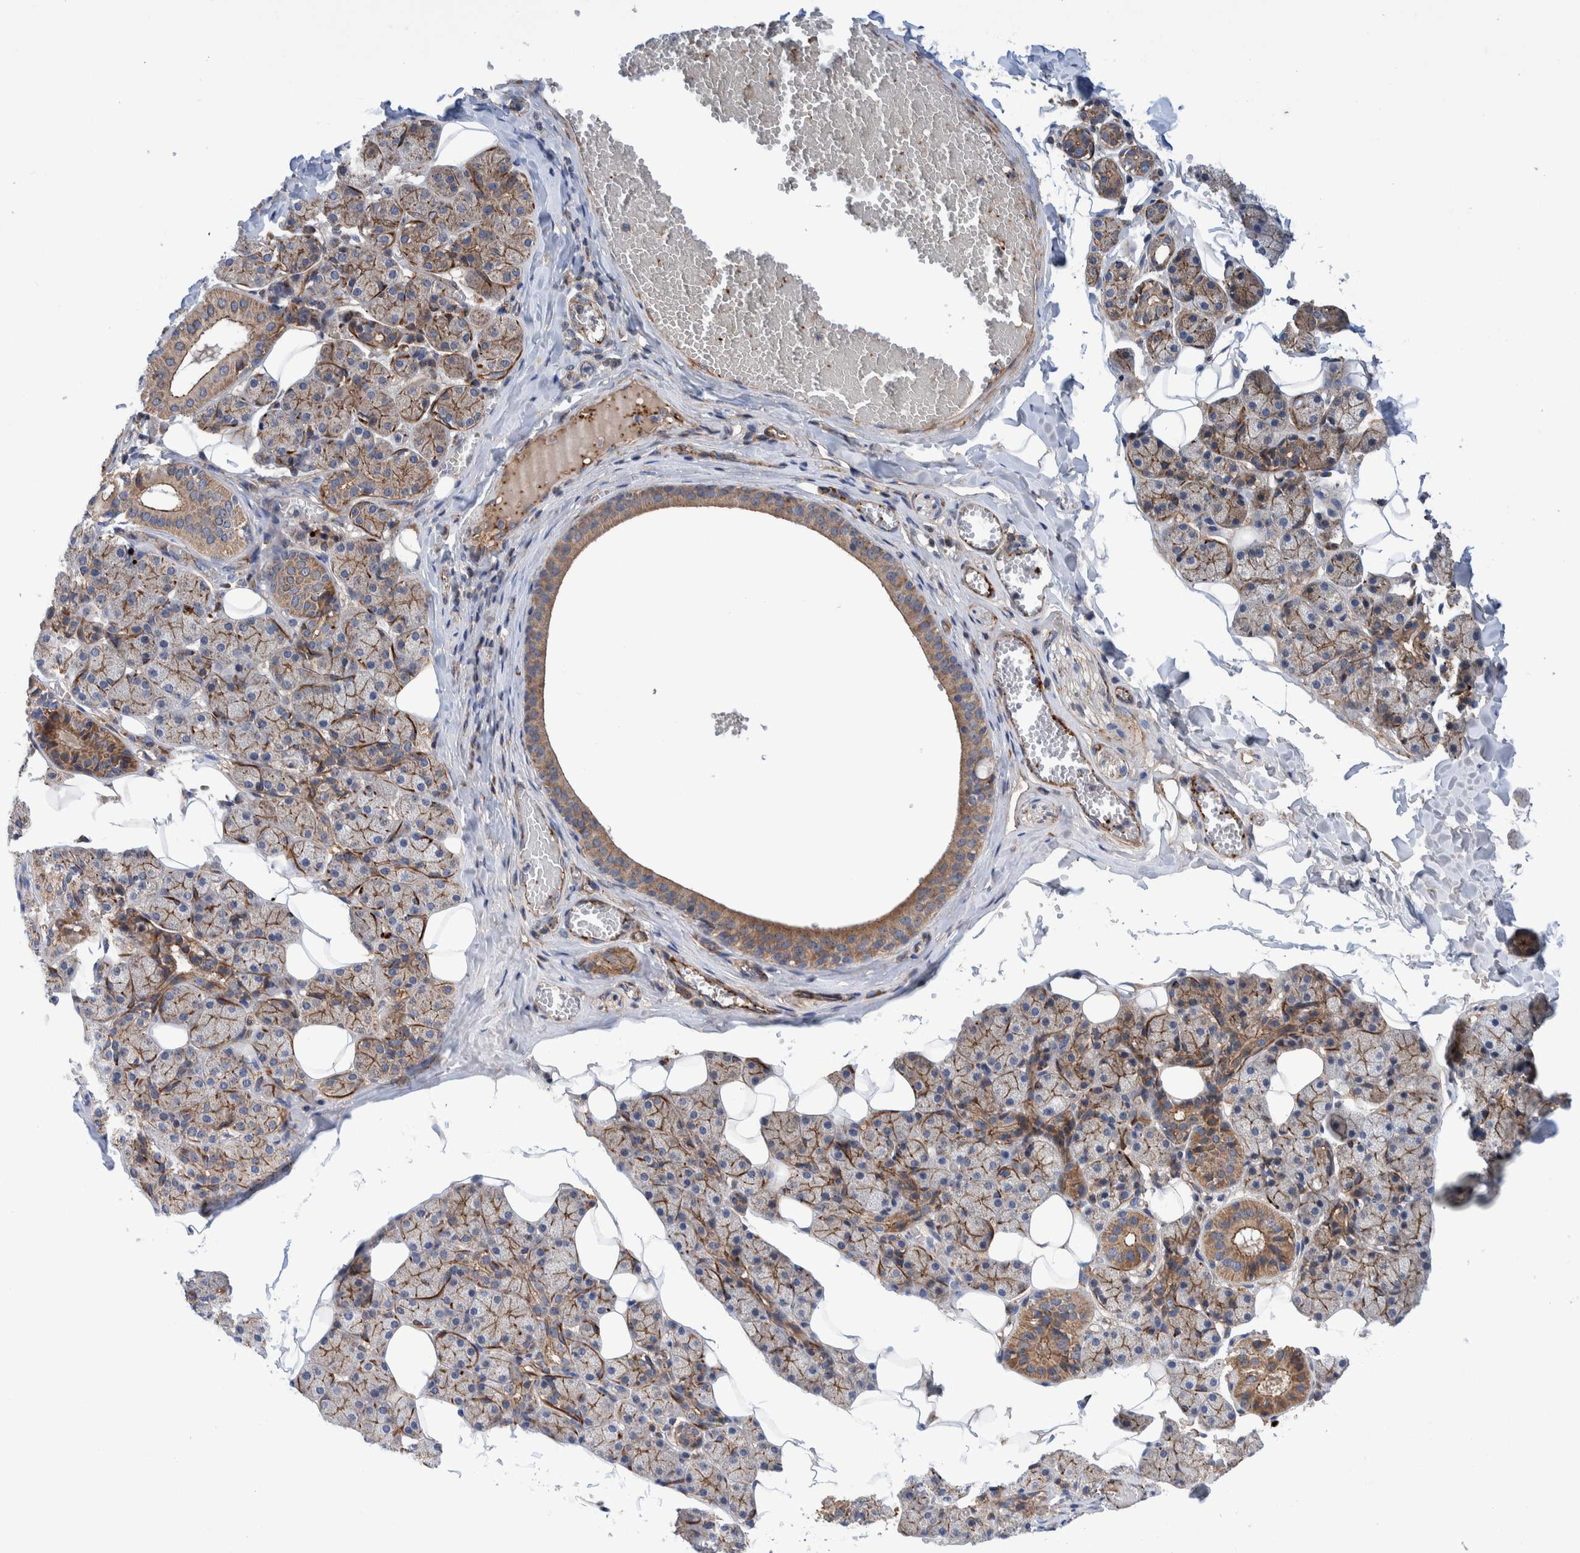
{"staining": {"intensity": "moderate", "quantity": ">75%", "location": "cytoplasmic/membranous"}, "tissue": "salivary gland", "cell_type": "Glandular cells", "image_type": "normal", "snomed": [{"axis": "morphology", "description": "Normal tissue, NOS"}, {"axis": "topography", "description": "Salivary gland"}], "caption": "Immunohistochemical staining of benign human salivary gland exhibits moderate cytoplasmic/membranous protein positivity in approximately >75% of glandular cells.", "gene": "ENSG00000262660", "patient": {"sex": "female", "age": 33}}